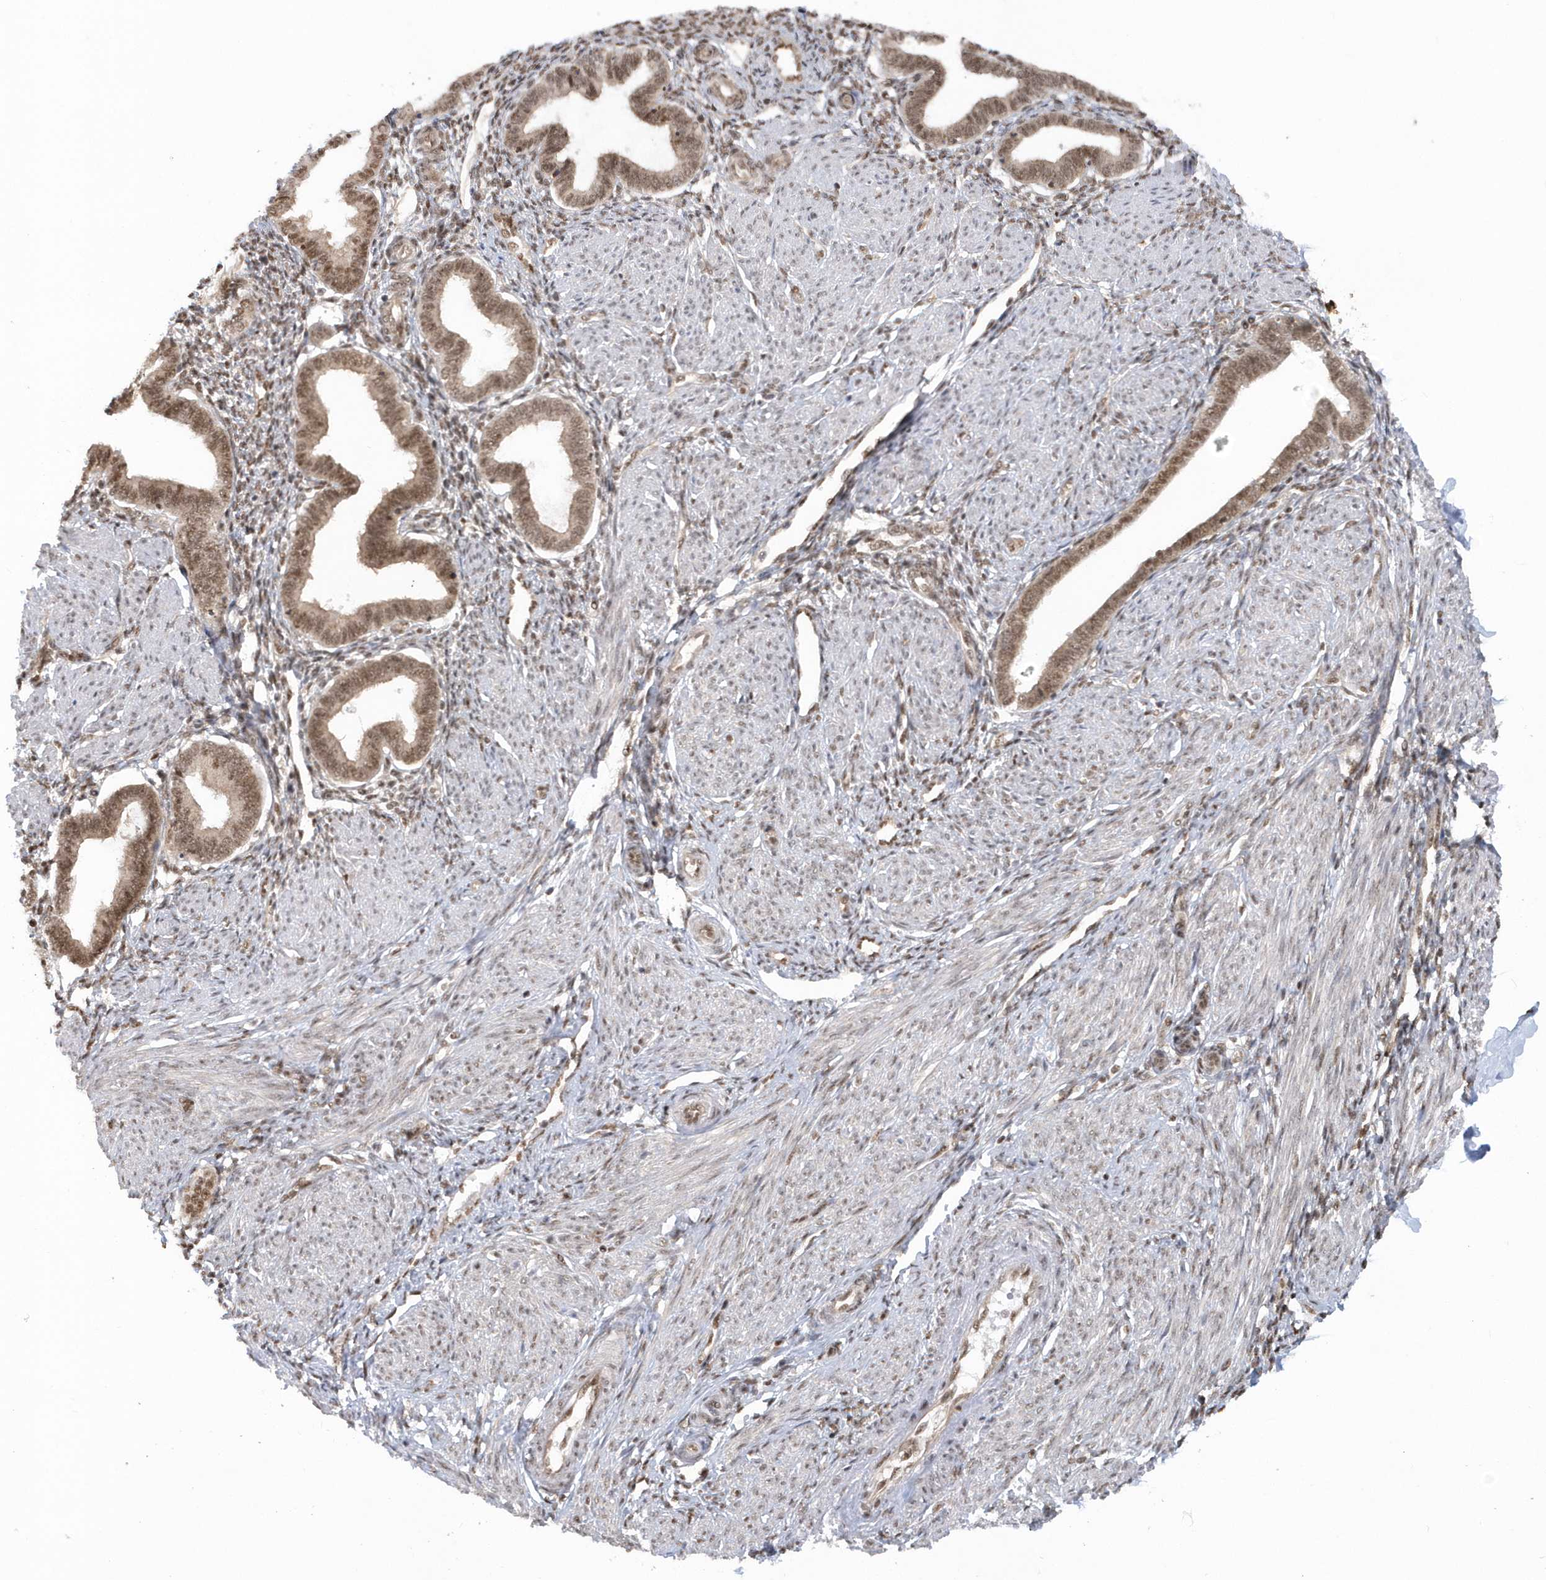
{"staining": {"intensity": "strong", "quantity": ">75%", "location": "nuclear"}, "tissue": "endometrium", "cell_type": "Cells in endometrial stroma", "image_type": "normal", "snomed": [{"axis": "morphology", "description": "Normal tissue, NOS"}, {"axis": "topography", "description": "Endometrium"}], "caption": "Immunohistochemical staining of unremarkable endometrium displays strong nuclear protein positivity in approximately >75% of cells in endometrial stroma.", "gene": "SEPHS1", "patient": {"sex": "female", "age": 53}}